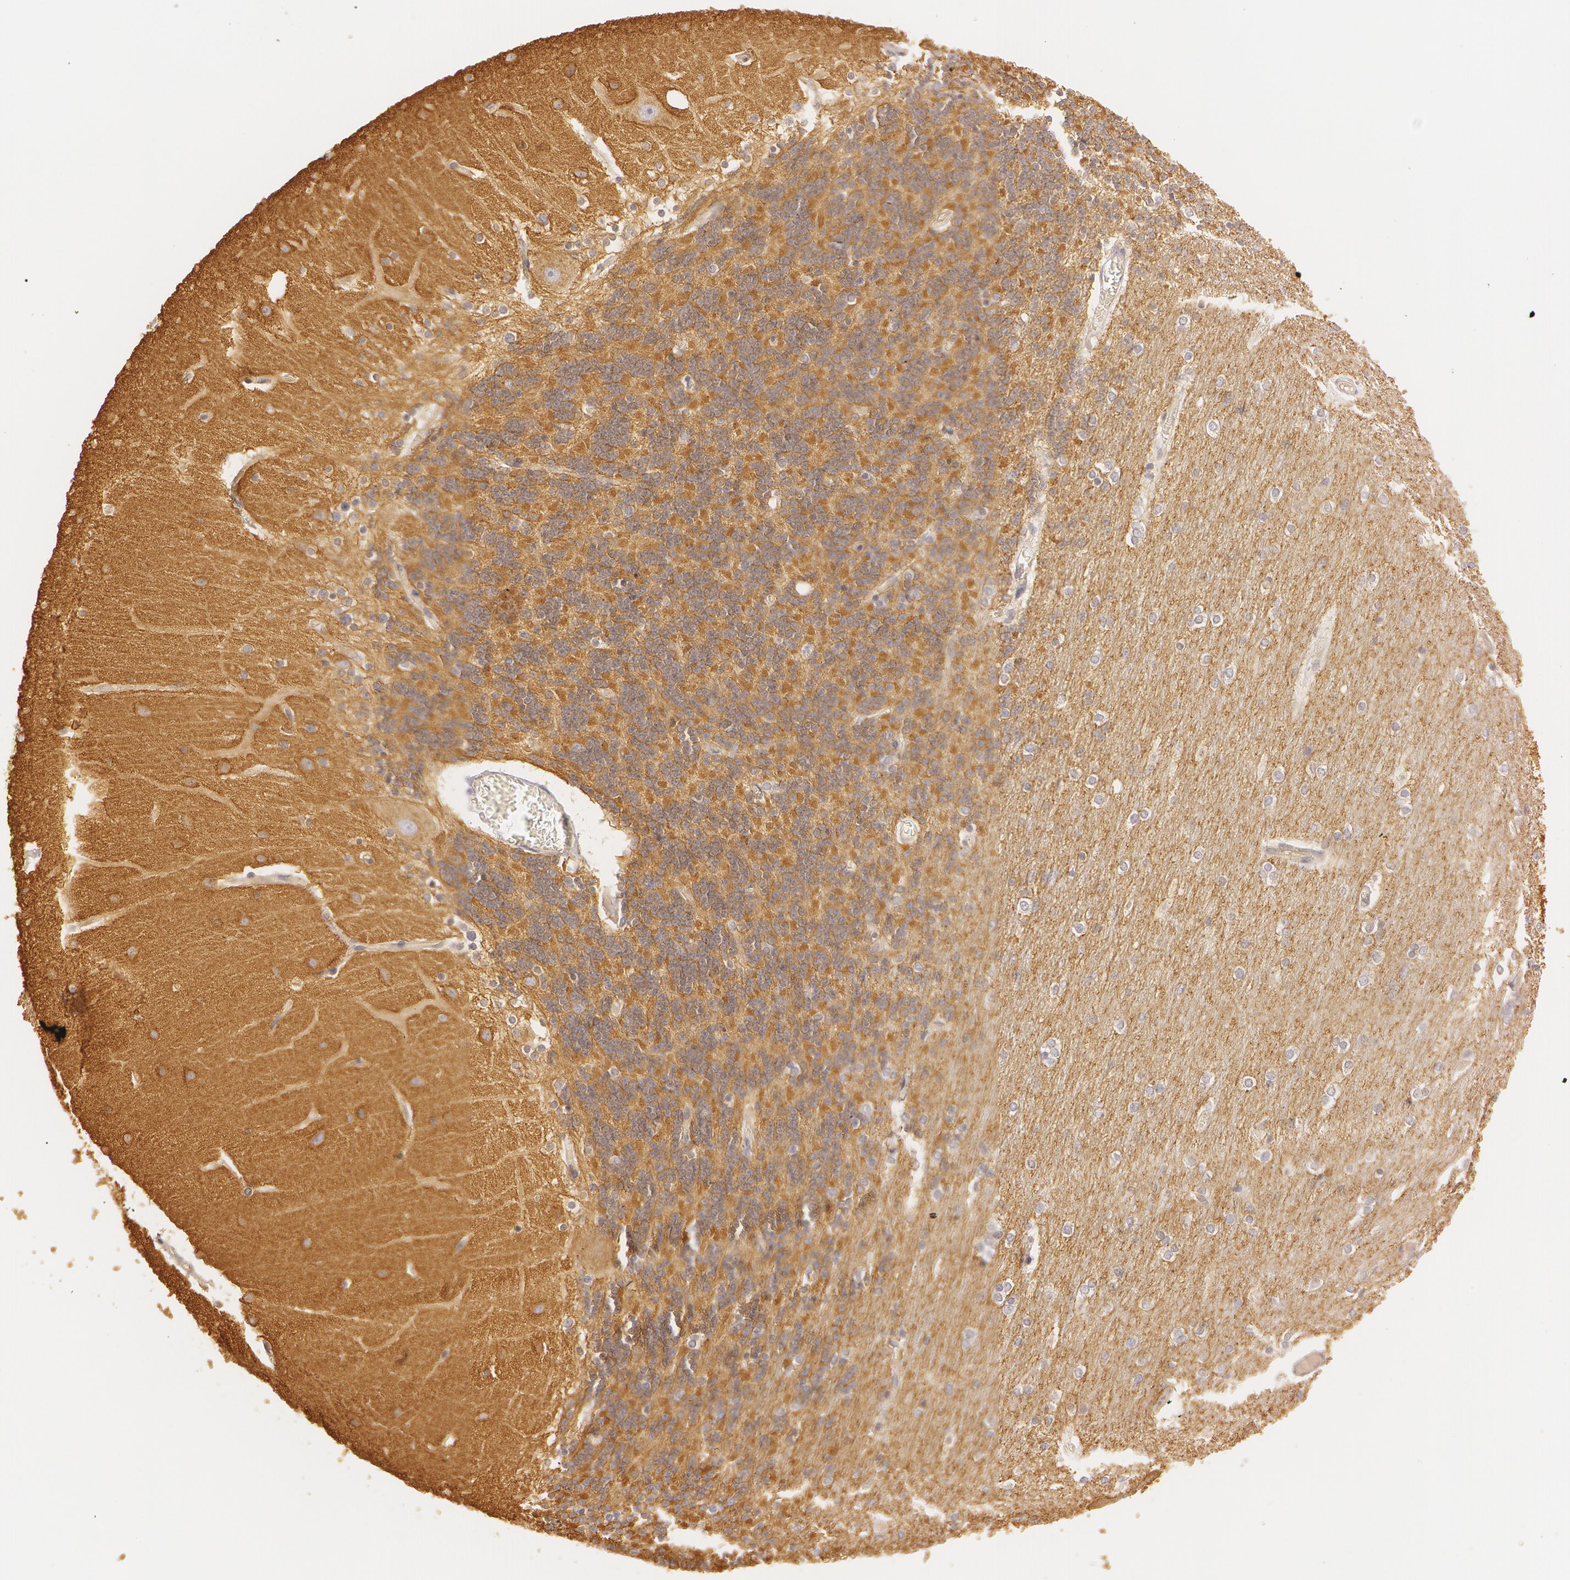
{"staining": {"intensity": "strong", "quantity": ">75%", "location": "cytoplasmic/membranous"}, "tissue": "cerebellum", "cell_type": "Cells in granular layer", "image_type": "normal", "snomed": [{"axis": "morphology", "description": "Normal tissue, NOS"}, {"axis": "topography", "description": "Cerebellum"}], "caption": "The micrograph displays immunohistochemical staining of benign cerebellum. There is strong cytoplasmic/membranous expression is identified in about >75% of cells in granular layer.", "gene": "RALGAPA1", "patient": {"sex": "female", "age": 54}}